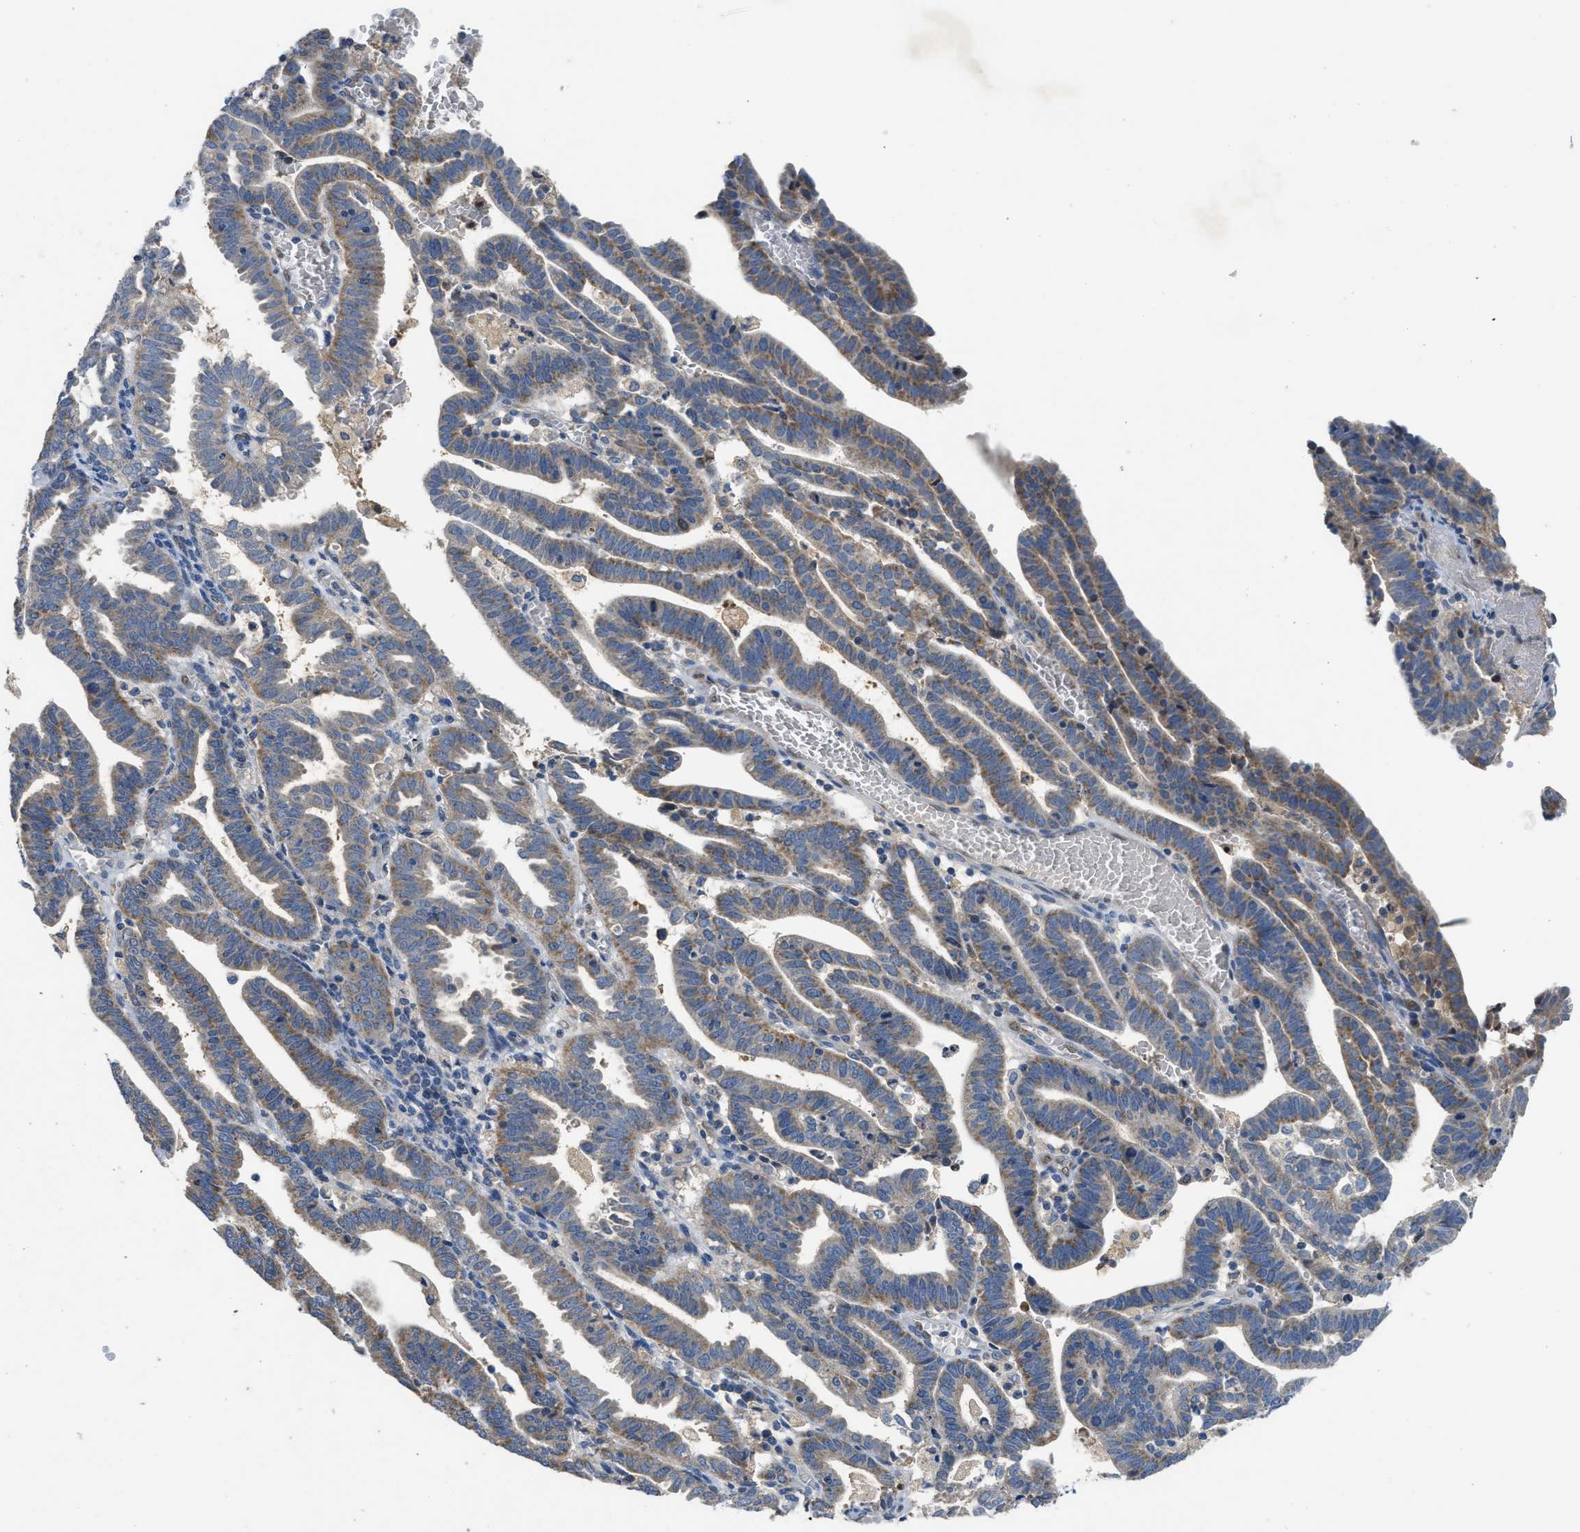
{"staining": {"intensity": "moderate", "quantity": ">75%", "location": "cytoplasmic/membranous"}, "tissue": "endometrial cancer", "cell_type": "Tumor cells", "image_type": "cancer", "snomed": [{"axis": "morphology", "description": "Adenocarcinoma, NOS"}, {"axis": "topography", "description": "Uterus"}], "caption": "Endometrial adenocarcinoma stained with a protein marker exhibits moderate staining in tumor cells.", "gene": "PNKD", "patient": {"sex": "female", "age": 83}}